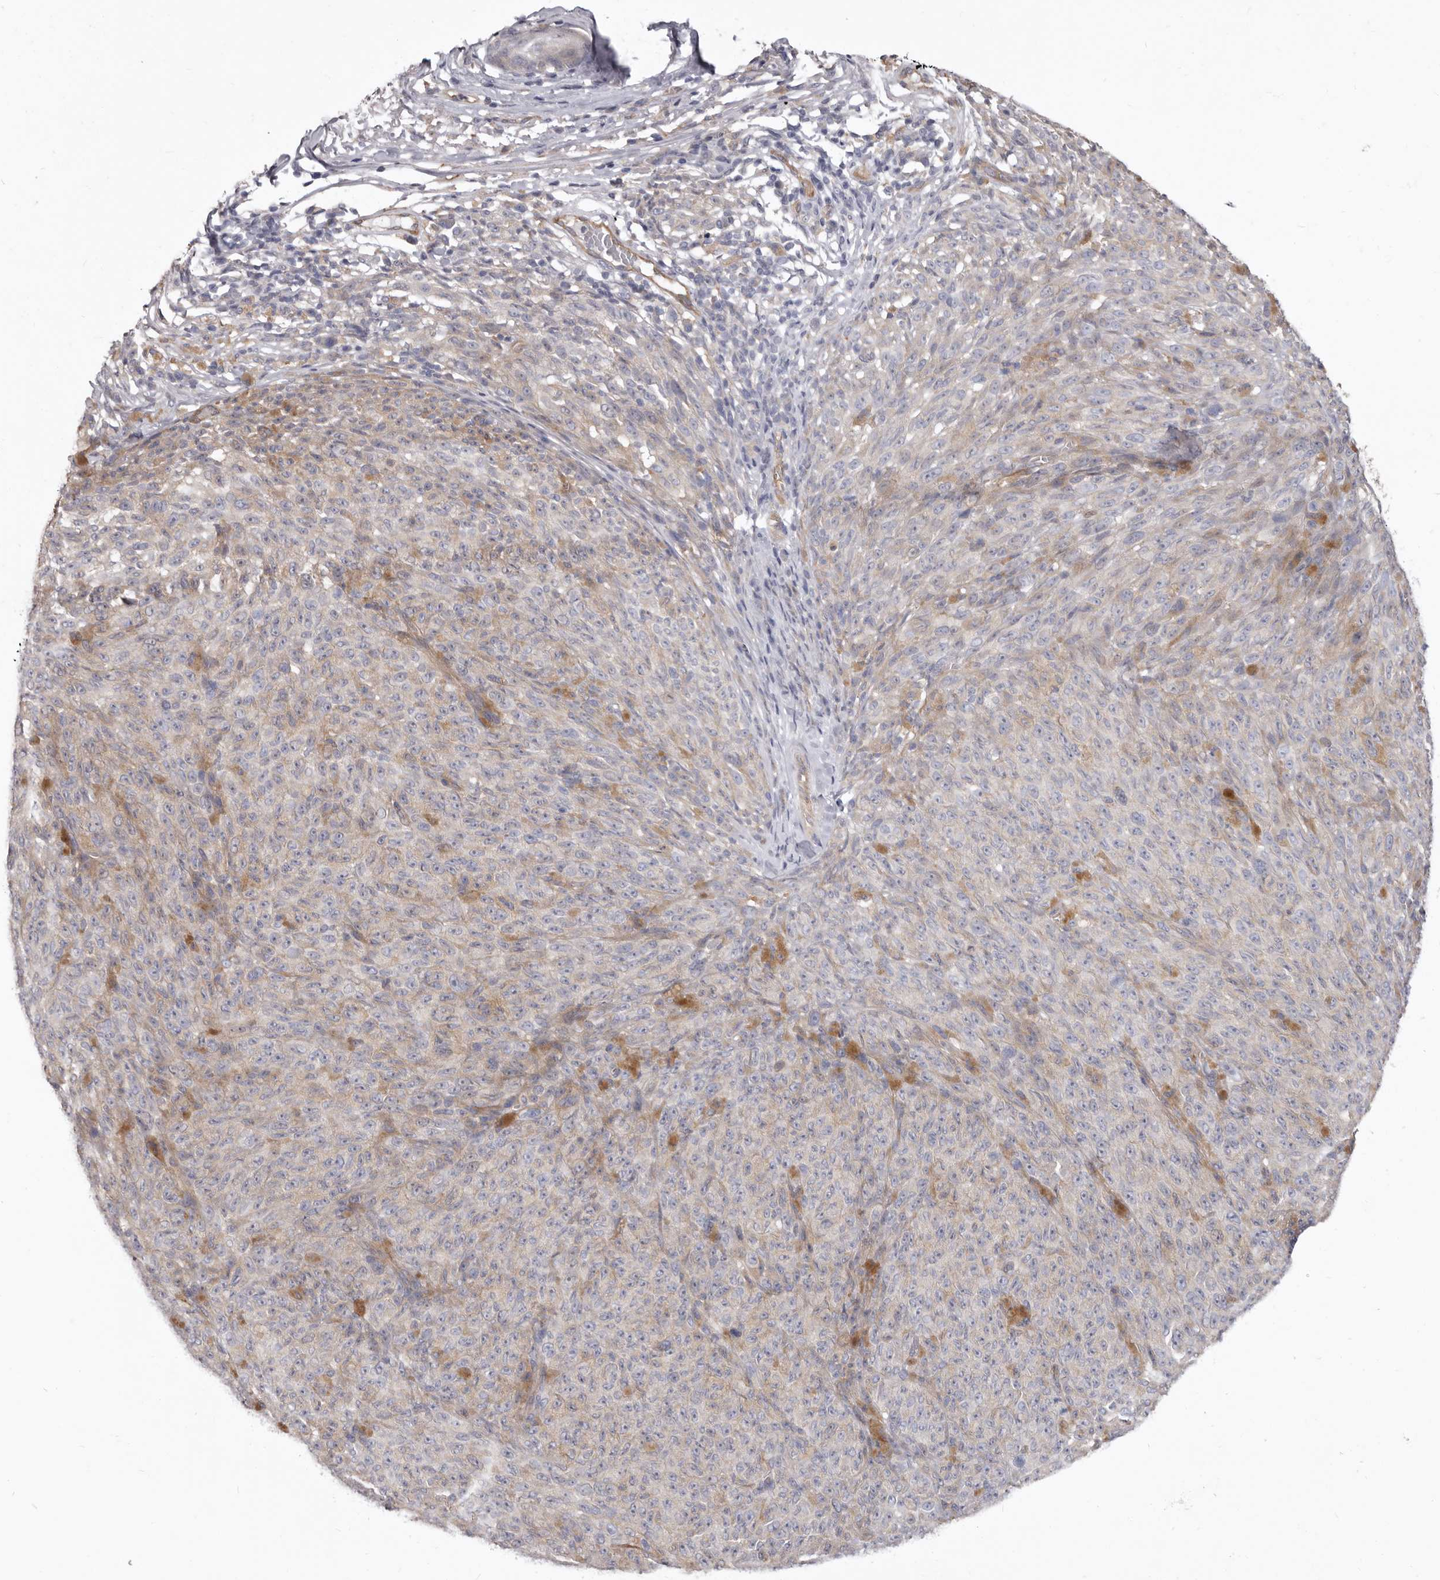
{"staining": {"intensity": "weak", "quantity": ">75%", "location": "cytoplasmic/membranous"}, "tissue": "melanoma", "cell_type": "Tumor cells", "image_type": "cancer", "snomed": [{"axis": "morphology", "description": "Malignant melanoma, NOS"}, {"axis": "topography", "description": "Skin"}], "caption": "Immunohistochemistry (IHC) (DAB (3,3'-diaminobenzidine)) staining of human melanoma shows weak cytoplasmic/membranous protein staining in approximately >75% of tumor cells.", "gene": "FMO2", "patient": {"sex": "female", "age": 82}}